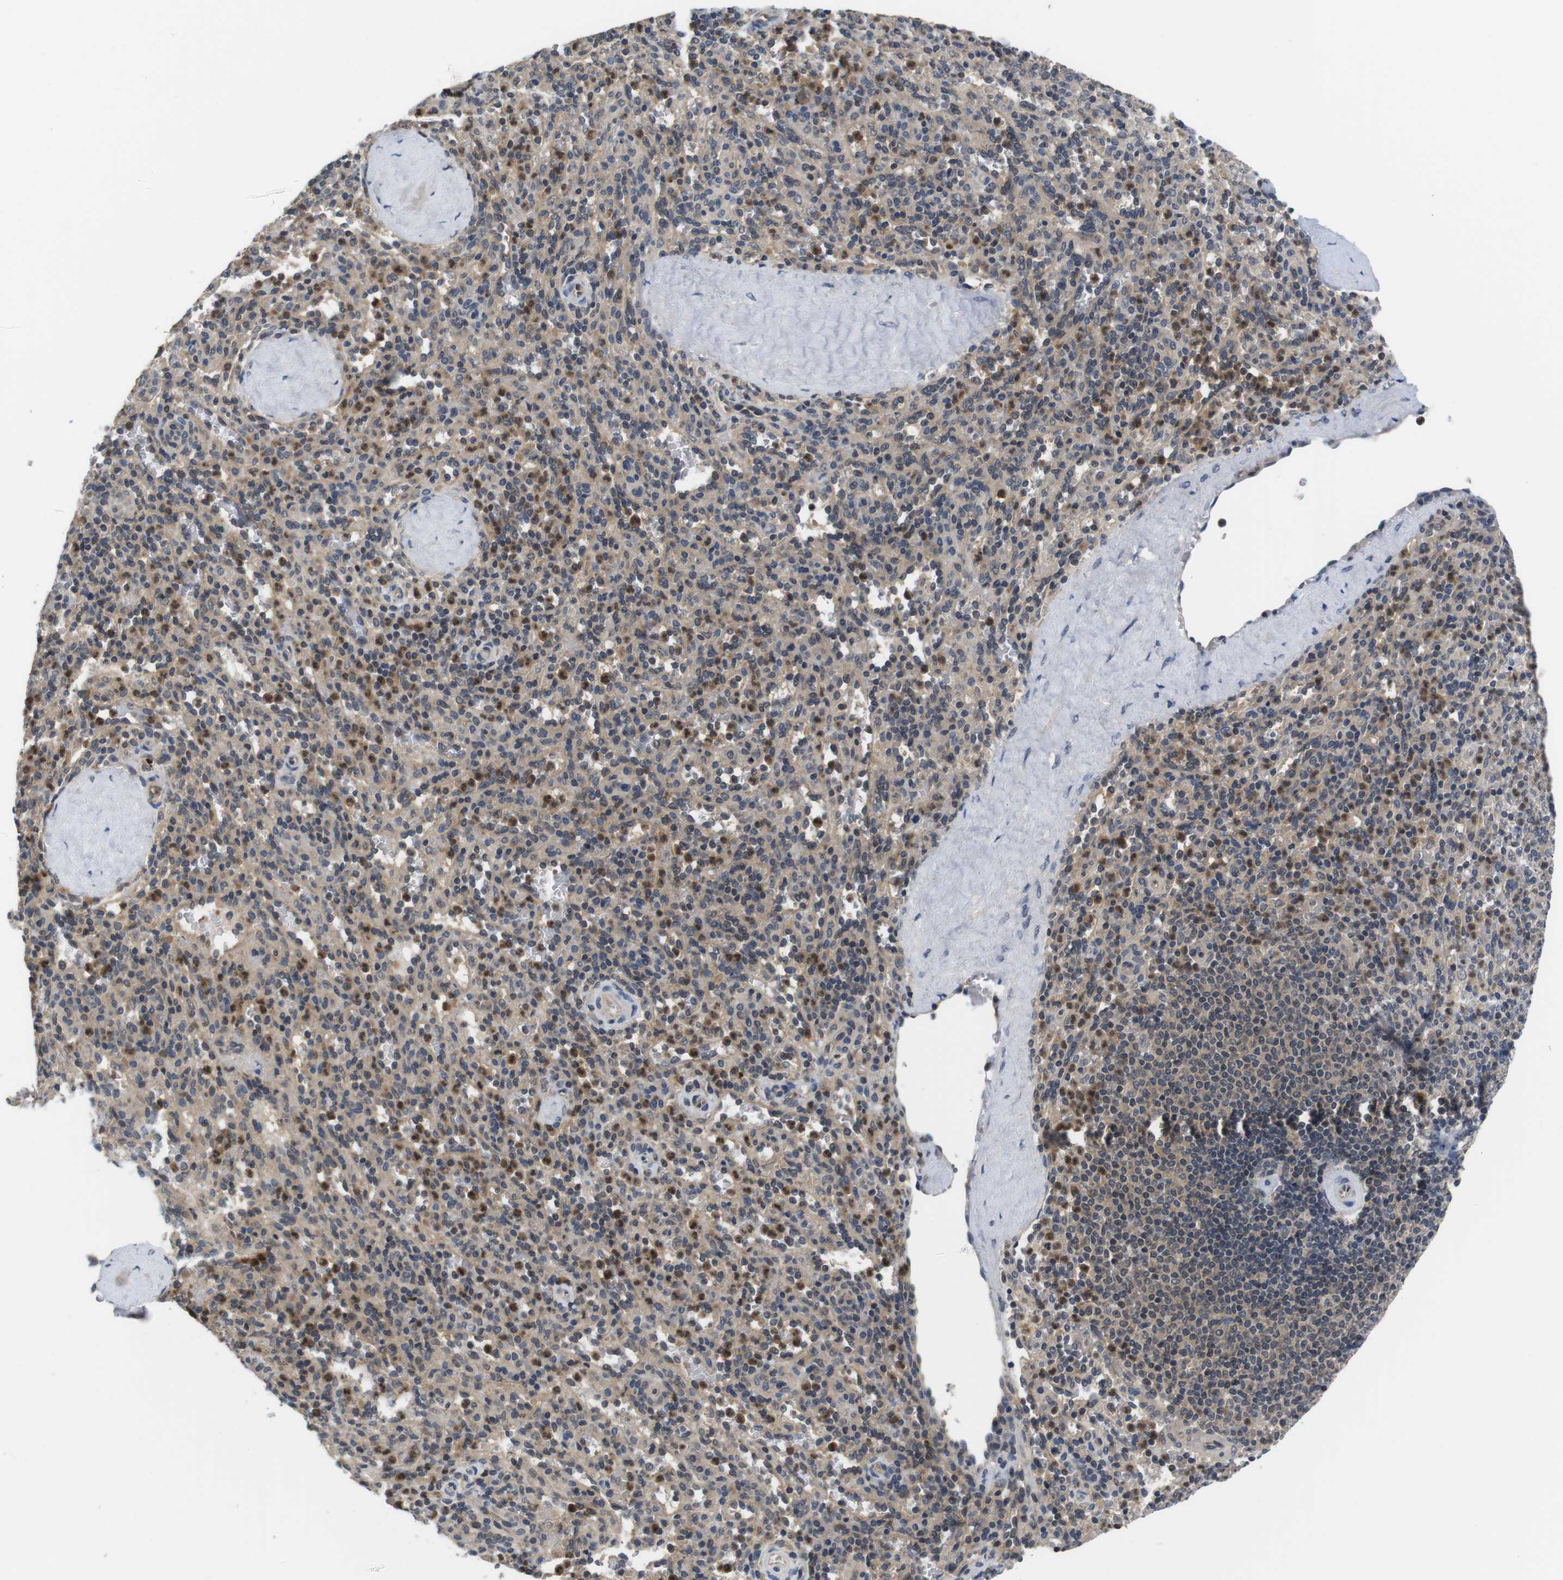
{"staining": {"intensity": "weak", "quantity": "25%-75%", "location": "cytoplasmic/membranous"}, "tissue": "spleen", "cell_type": "Cells in red pulp", "image_type": "normal", "snomed": [{"axis": "morphology", "description": "Normal tissue, NOS"}, {"axis": "topography", "description": "Spleen"}], "caption": "Brown immunohistochemical staining in normal spleen exhibits weak cytoplasmic/membranous staining in about 25%-75% of cells in red pulp.", "gene": "FADD", "patient": {"sex": "male", "age": 36}}